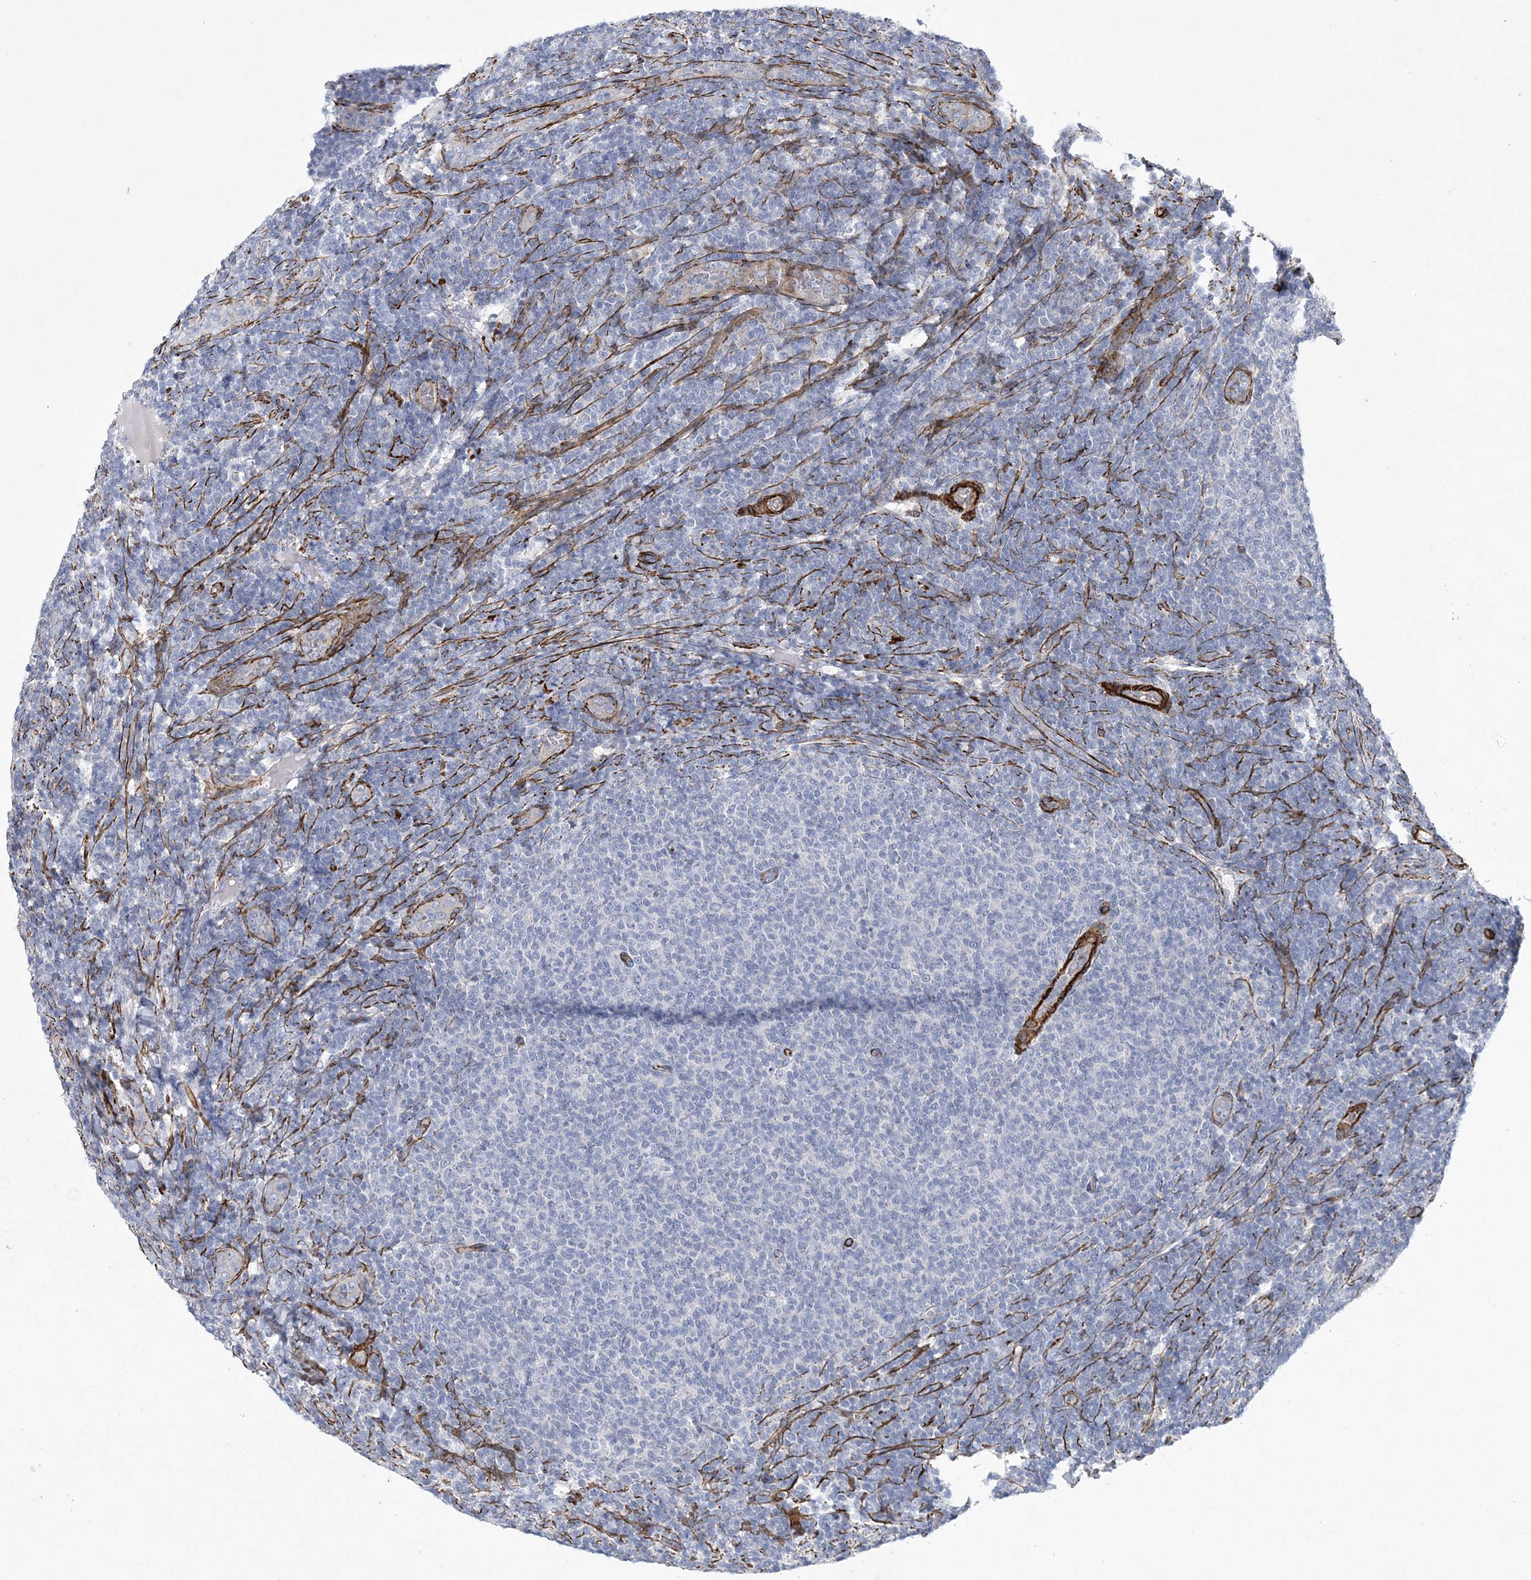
{"staining": {"intensity": "negative", "quantity": "none", "location": "none"}, "tissue": "lymphoma", "cell_type": "Tumor cells", "image_type": "cancer", "snomed": [{"axis": "morphology", "description": "Malignant lymphoma, non-Hodgkin's type, Low grade"}, {"axis": "topography", "description": "Lymph node"}], "caption": "Immunohistochemistry (IHC) of human lymphoma shows no staining in tumor cells.", "gene": "ARSJ", "patient": {"sex": "male", "age": 66}}